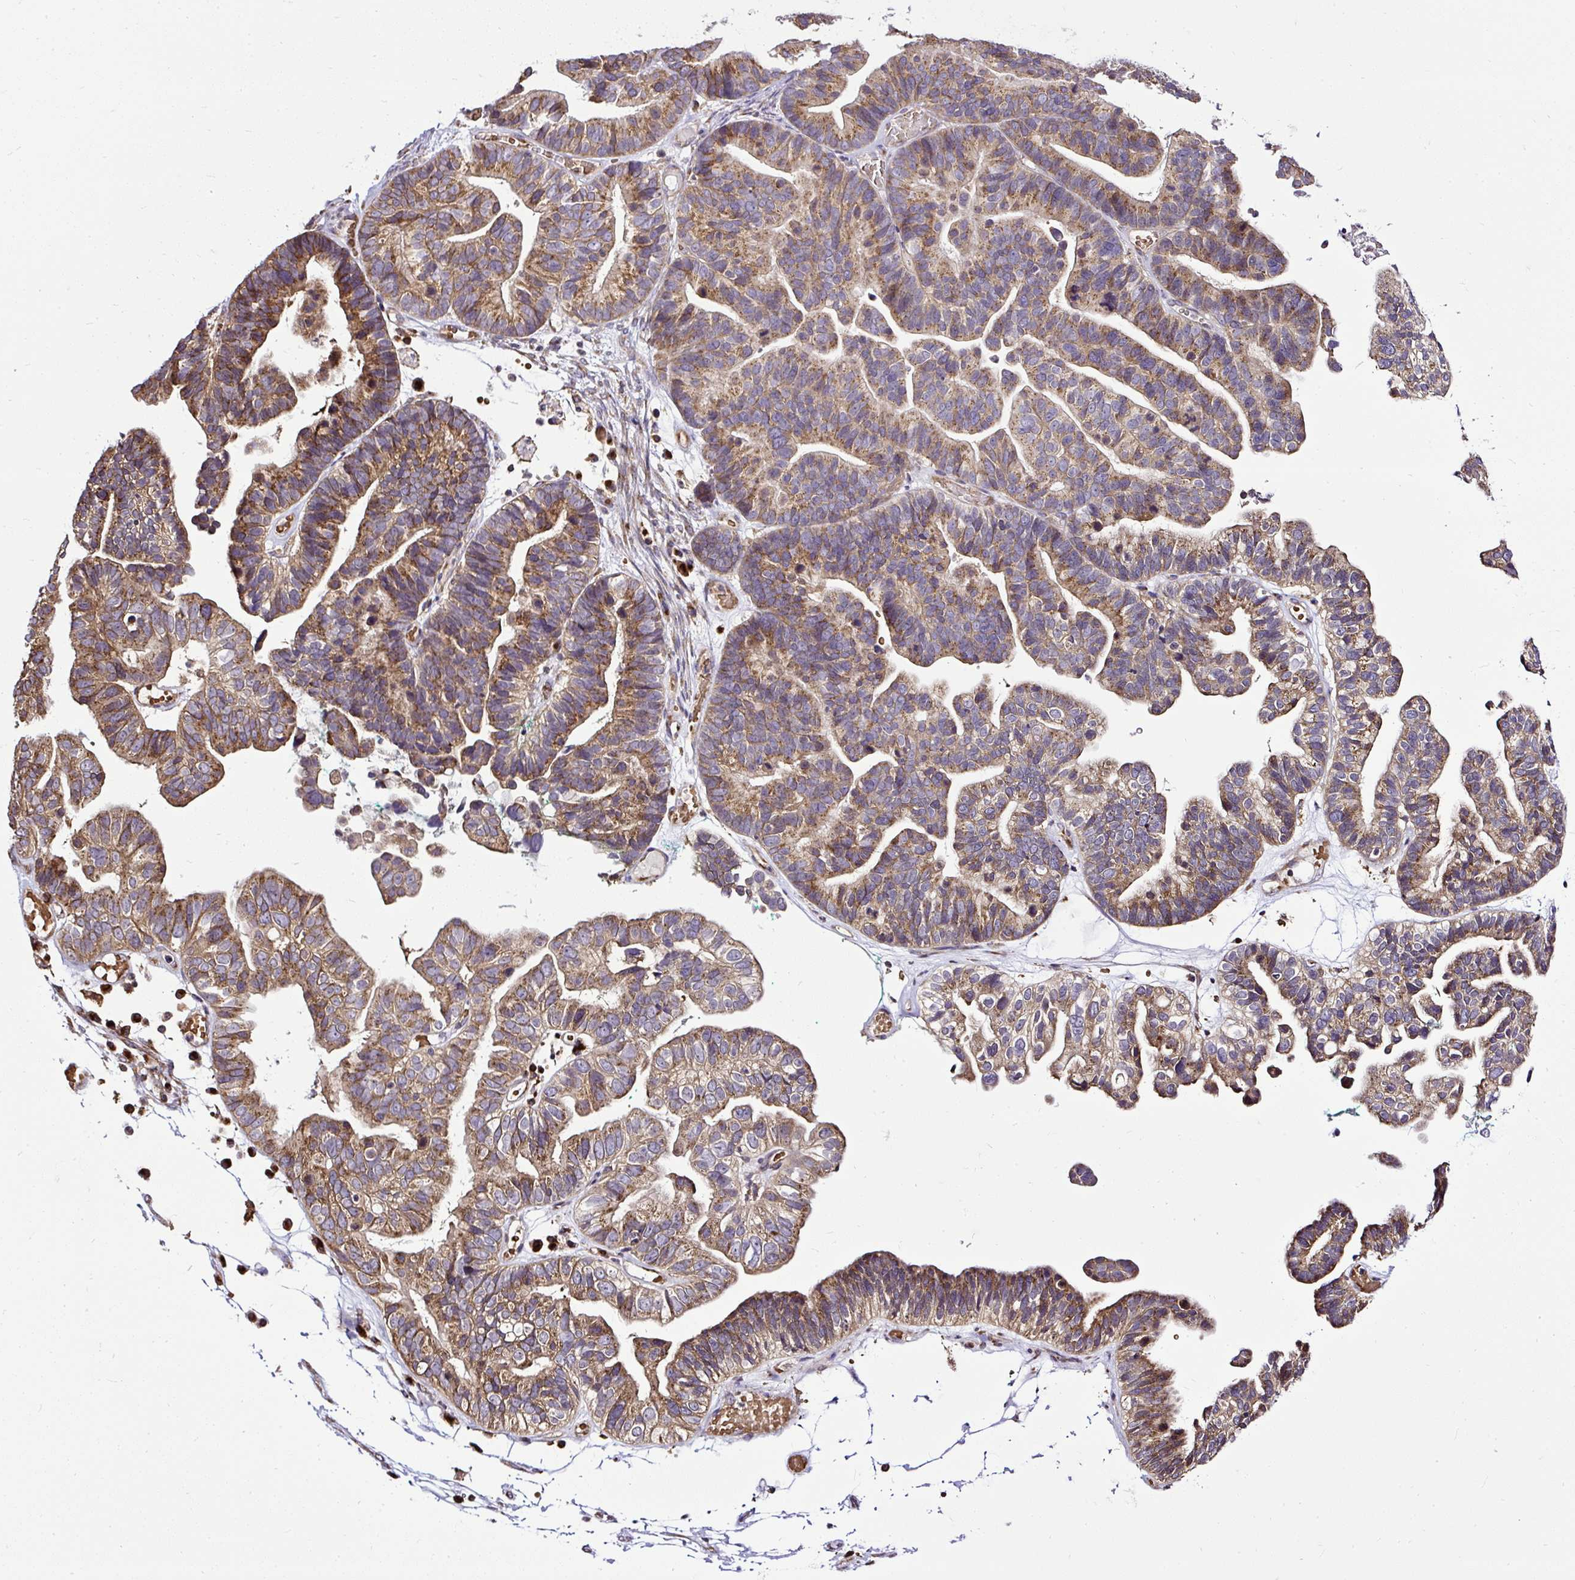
{"staining": {"intensity": "moderate", "quantity": ">75%", "location": "cytoplasmic/membranous"}, "tissue": "ovarian cancer", "cell_type": "Tumor cells", "image_type": "cancer", "snomed": [{"axis": "morphology", "description": "Cystadenocarcinoma, serous, NOS"}, {"axis": "topography", "description": "Ovary"}], "caption": "Serous cystadenocarcinoma (ovarian) stained with a protein marker exhibits moderate staining in tumor cells.", "gene": "SMC4", "patient": {"sex": "female", "age": 56}}